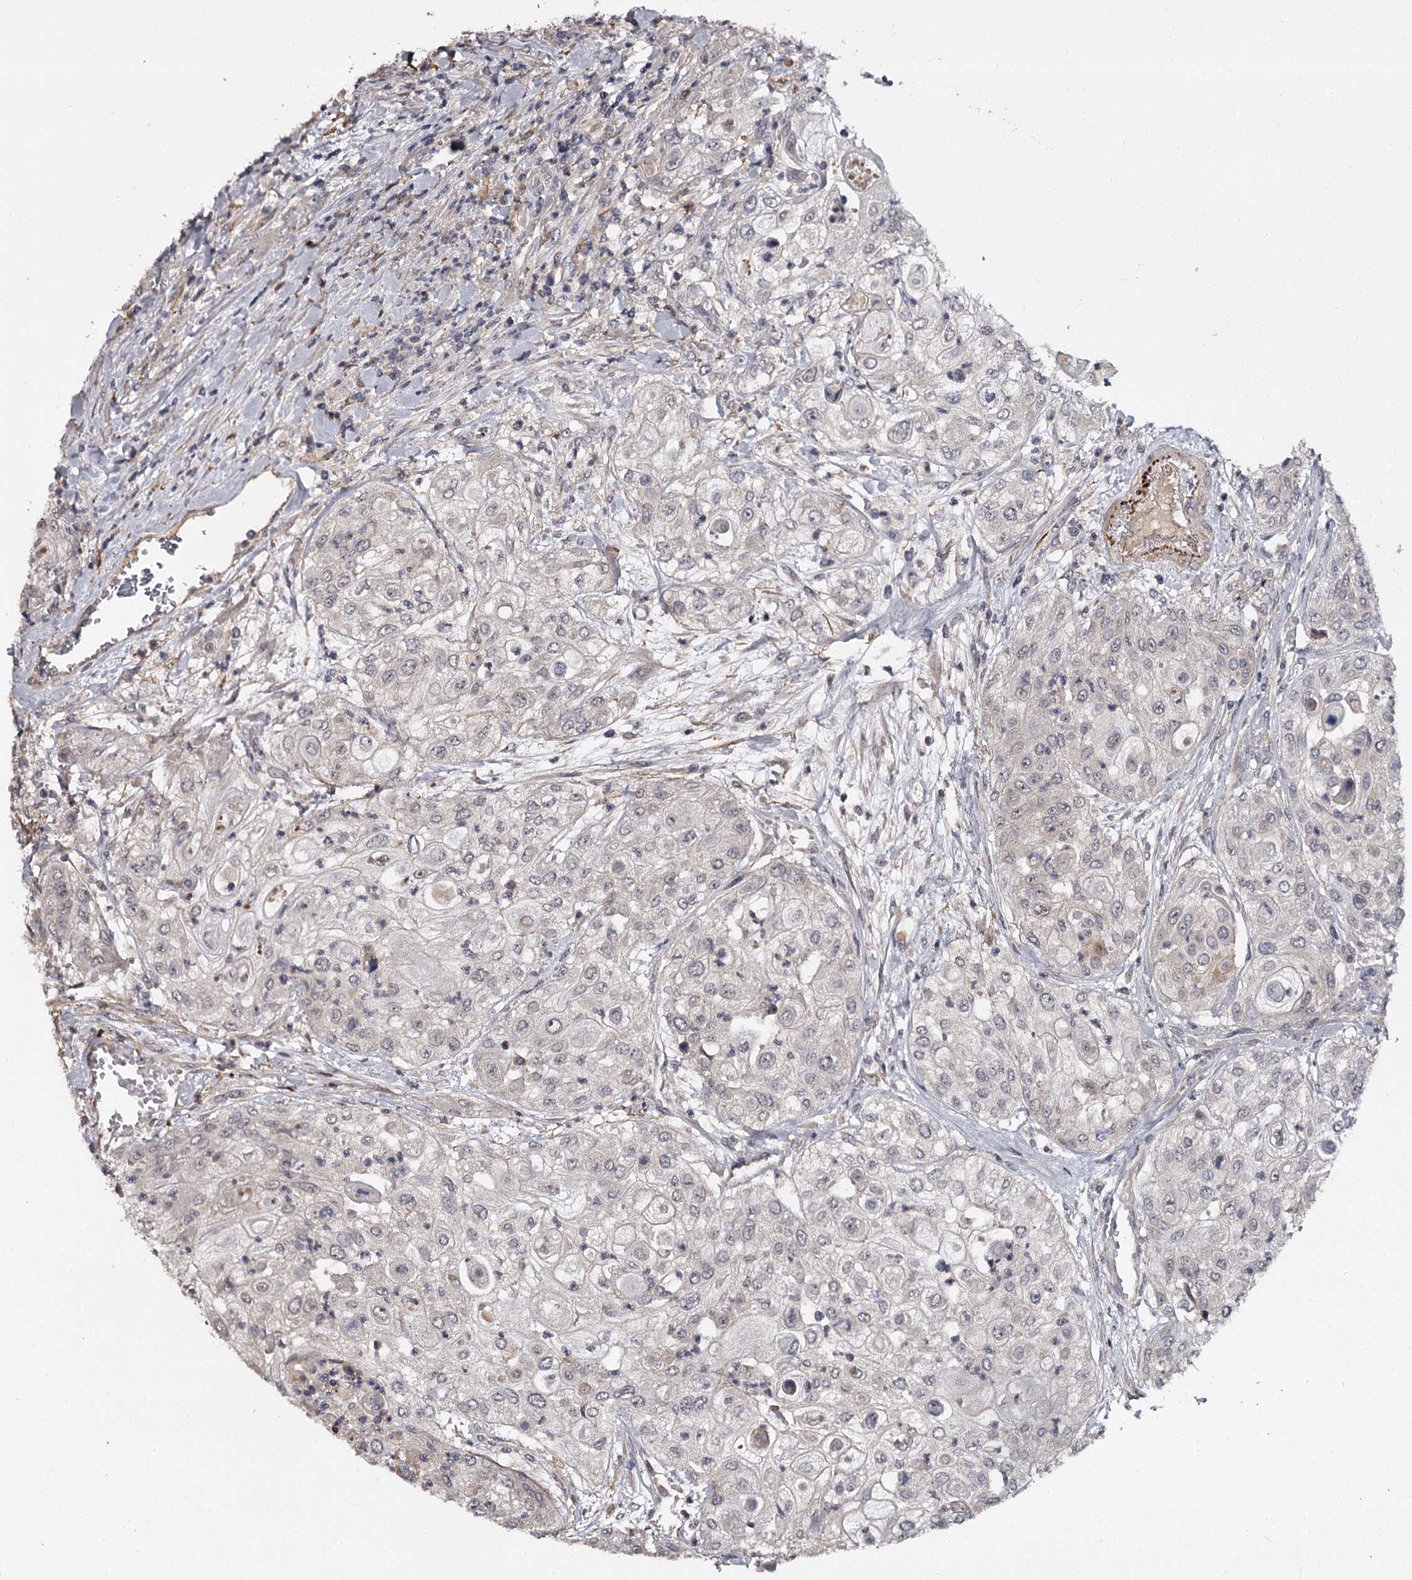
{"staining": {"intensity": "negative", "quantity": "none", "location": "none"}, "tissue": "urothelial cancer", "cell_type": "Tumor cells", "image_type": "cancer", "snomed": [{"axis": "morphology", "description": "Urothelial carcinoma, High grade"}, {"axis": "topography", "description": "Urinary bladder"}], "caption": "The immunohistochemistry image has no significant staining in tumor cells of urothelial cancer tissue. (Brightfield microscopy of DAB (3,3'-diaminobenzidine) immunohistochemistry (IHC) at high magnification).", "gene": "CWF19L2", "patient": {"sex": "female", "age": 79}}